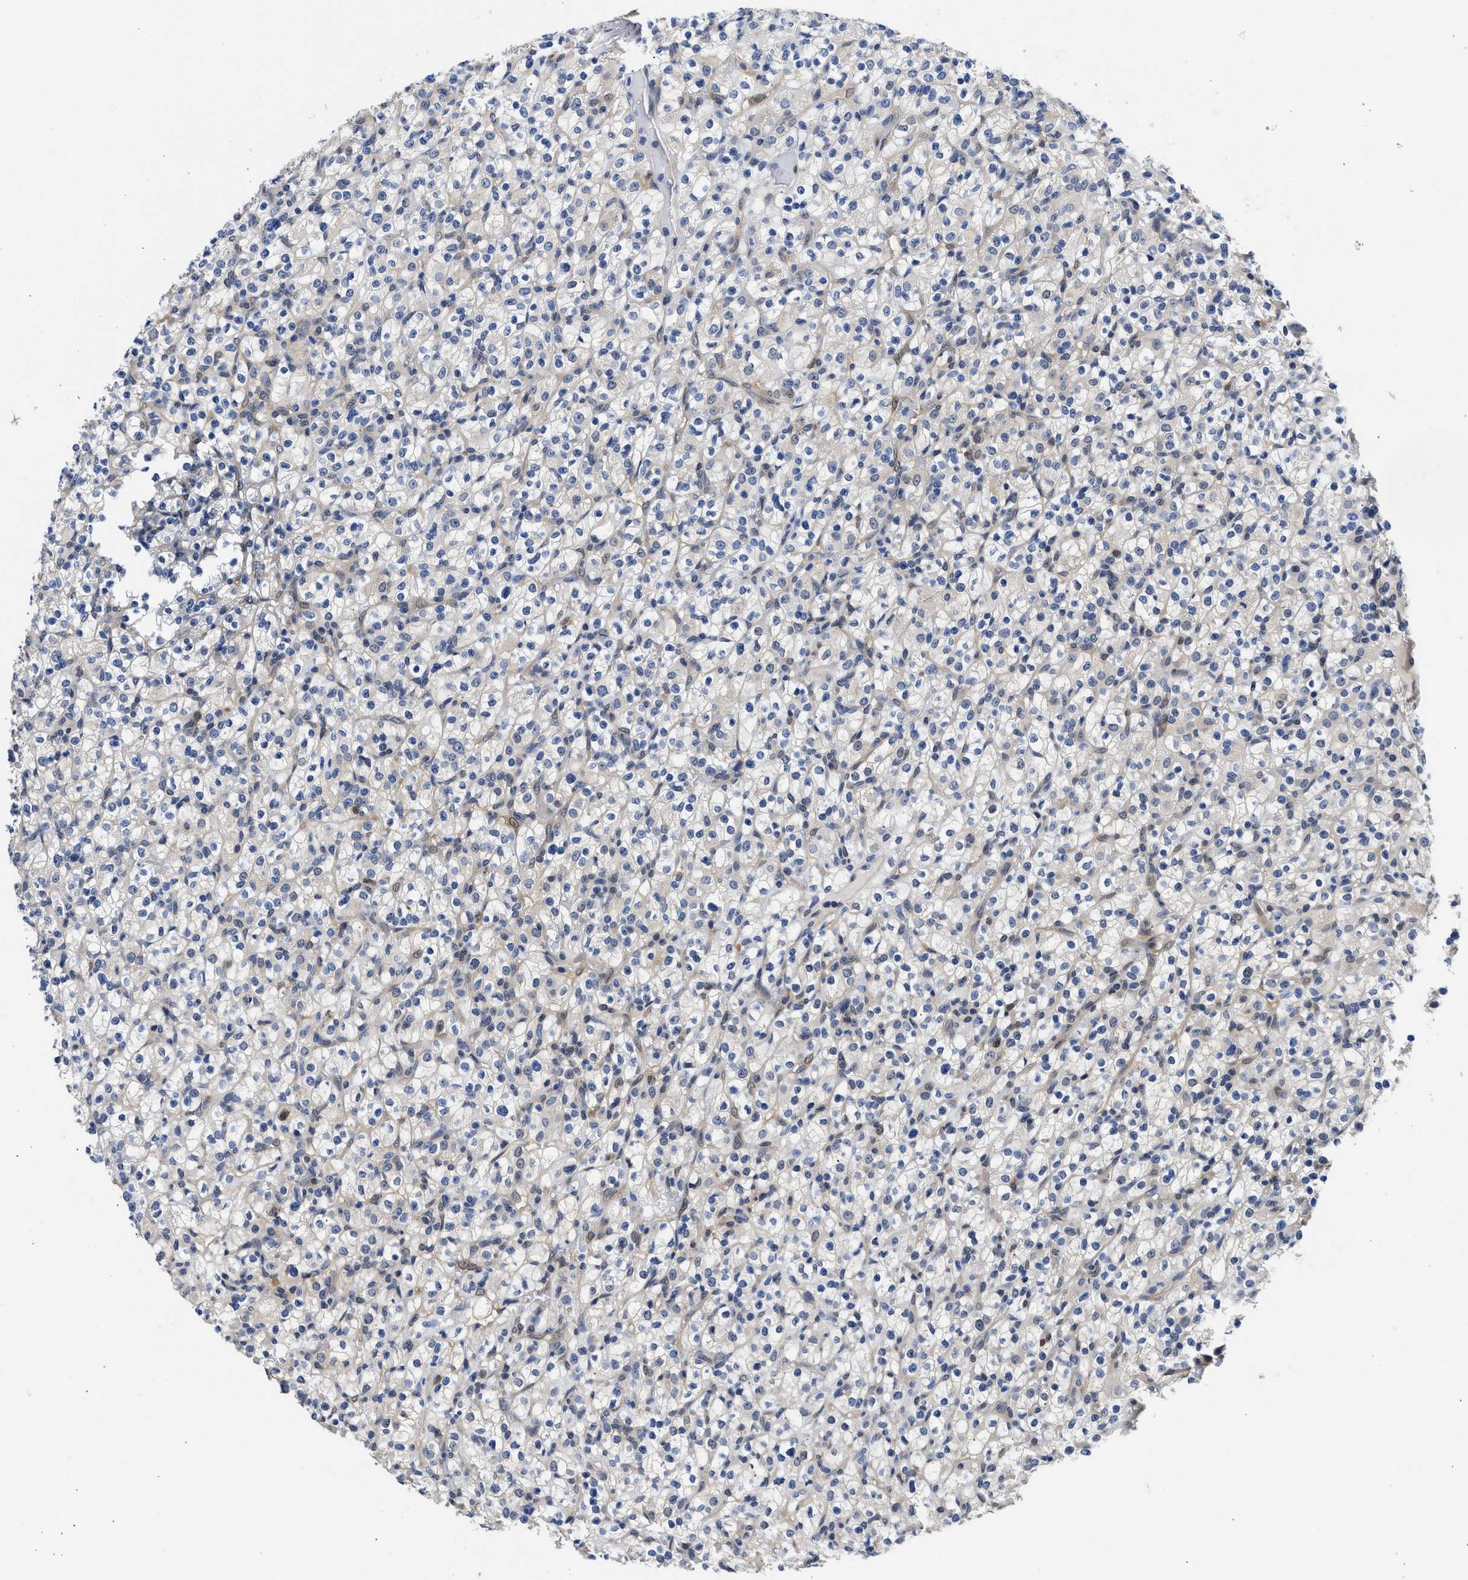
{"staining": {"intensity": "moderate", "quantity": "<25%", "location": "nuclear"}, "tissue": "renal cancer", "cell_type": "Tumor cells", "image_type": "cancer", "snomed": [{"axis": "morphology", "description": "Normal tissue, NOS"}, {"axis": "morphology", "description": "Adenocarcinoma, NOS"}, {"axis": "topography", "description": "Kidney"}], "caption": "Immunohistochemical staining of human renal cancer (adenocarcinoma) demonstrates low levels of moderate nuclear positivity in about <25% of tumor cells.", "gene": "XPO5", "patient": {"sex": "female", "age": 72}}